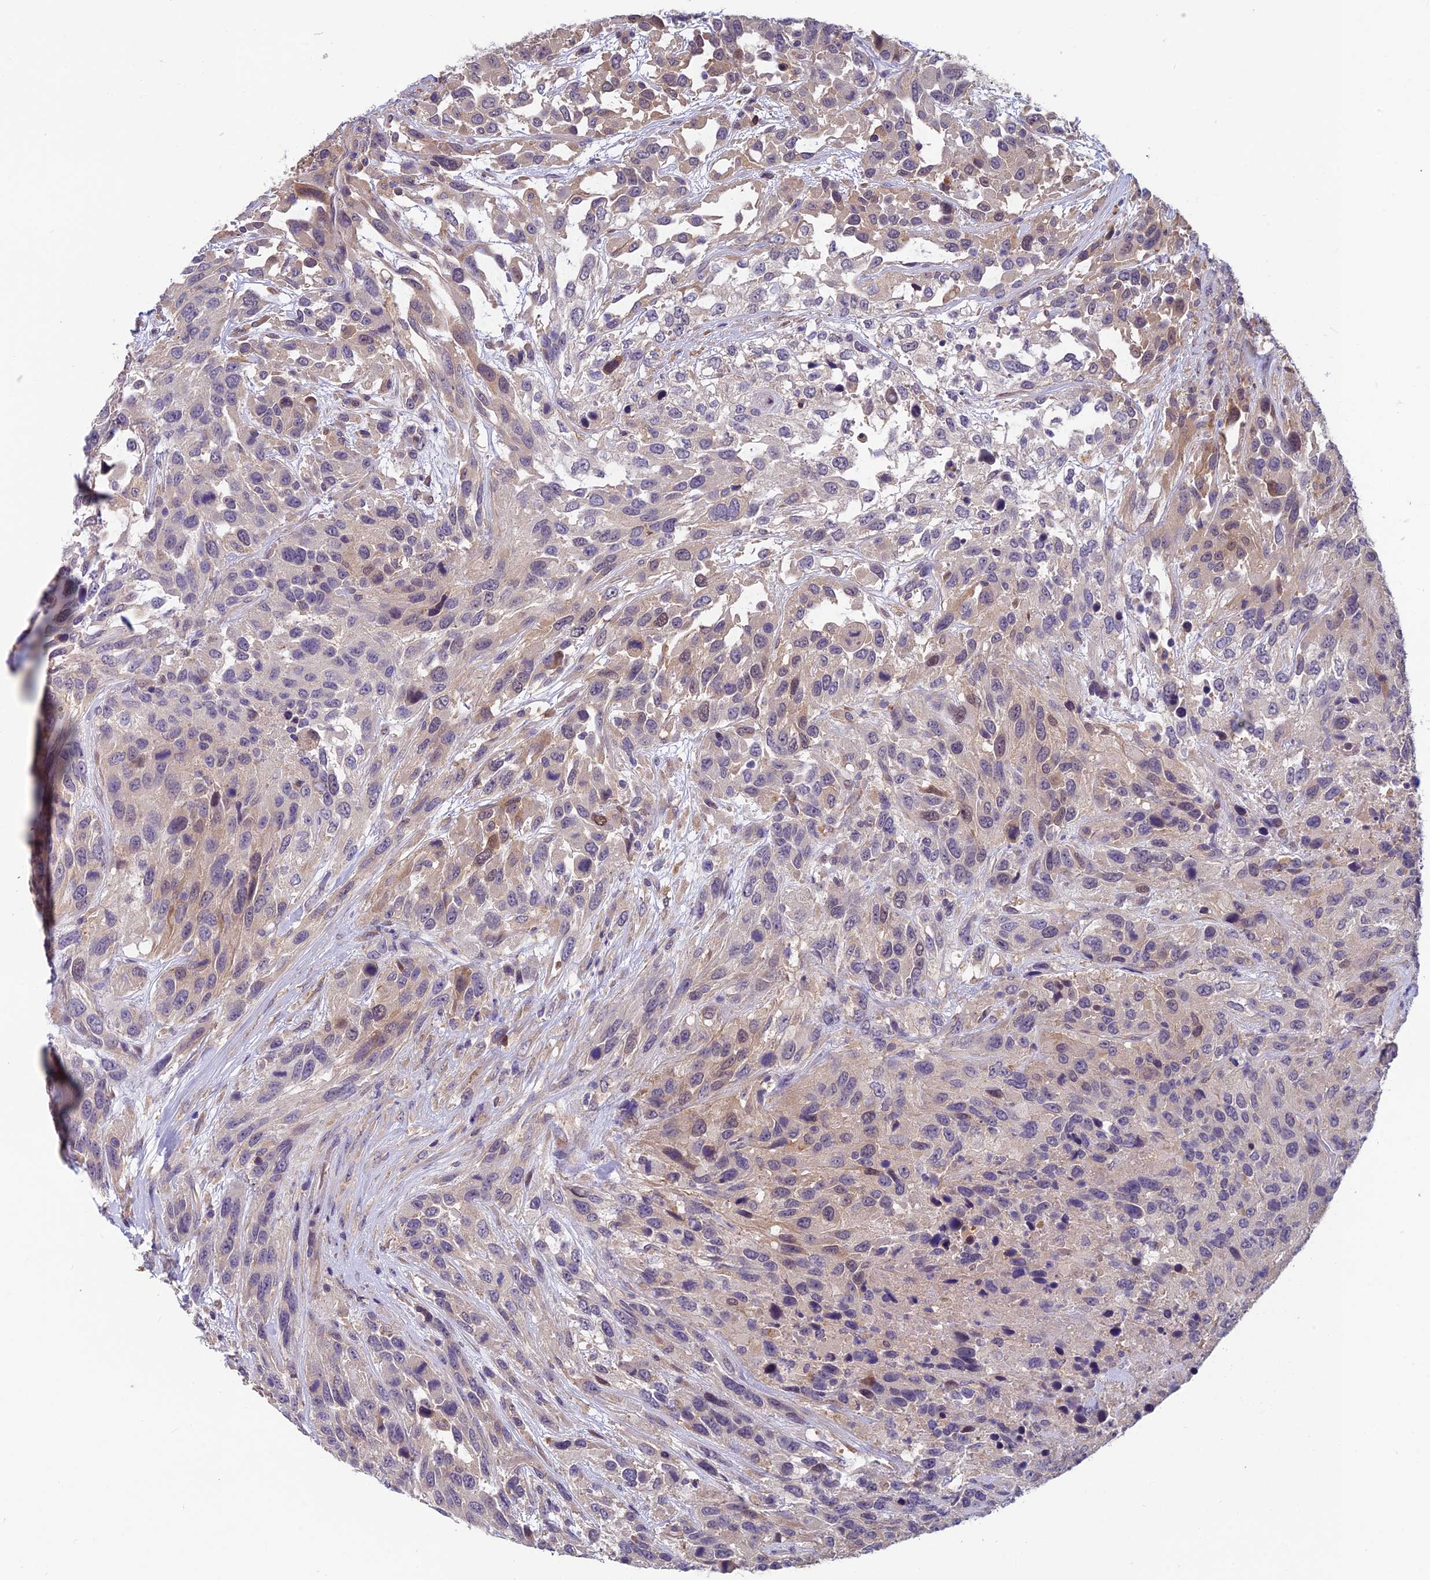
{"staining": {"intensity": "weak", "quantity": "<25%", "location": "cytoplasmic/membranous"}, "tissue": "urothelial cancer", "cell_type": "Tumor cells", "image_type": "cancer", "snomed": [{"axis": "morphology", "description": "Urothelial carcinoma, High grade"}, {"axis": "topography", "description": "Urinary bladder"}], "caption": "Image shows no significant protein expression in tumor cells of urothelial cancer.", "gene": "HECA", "patient": {"sex": "female", "age": 70}}